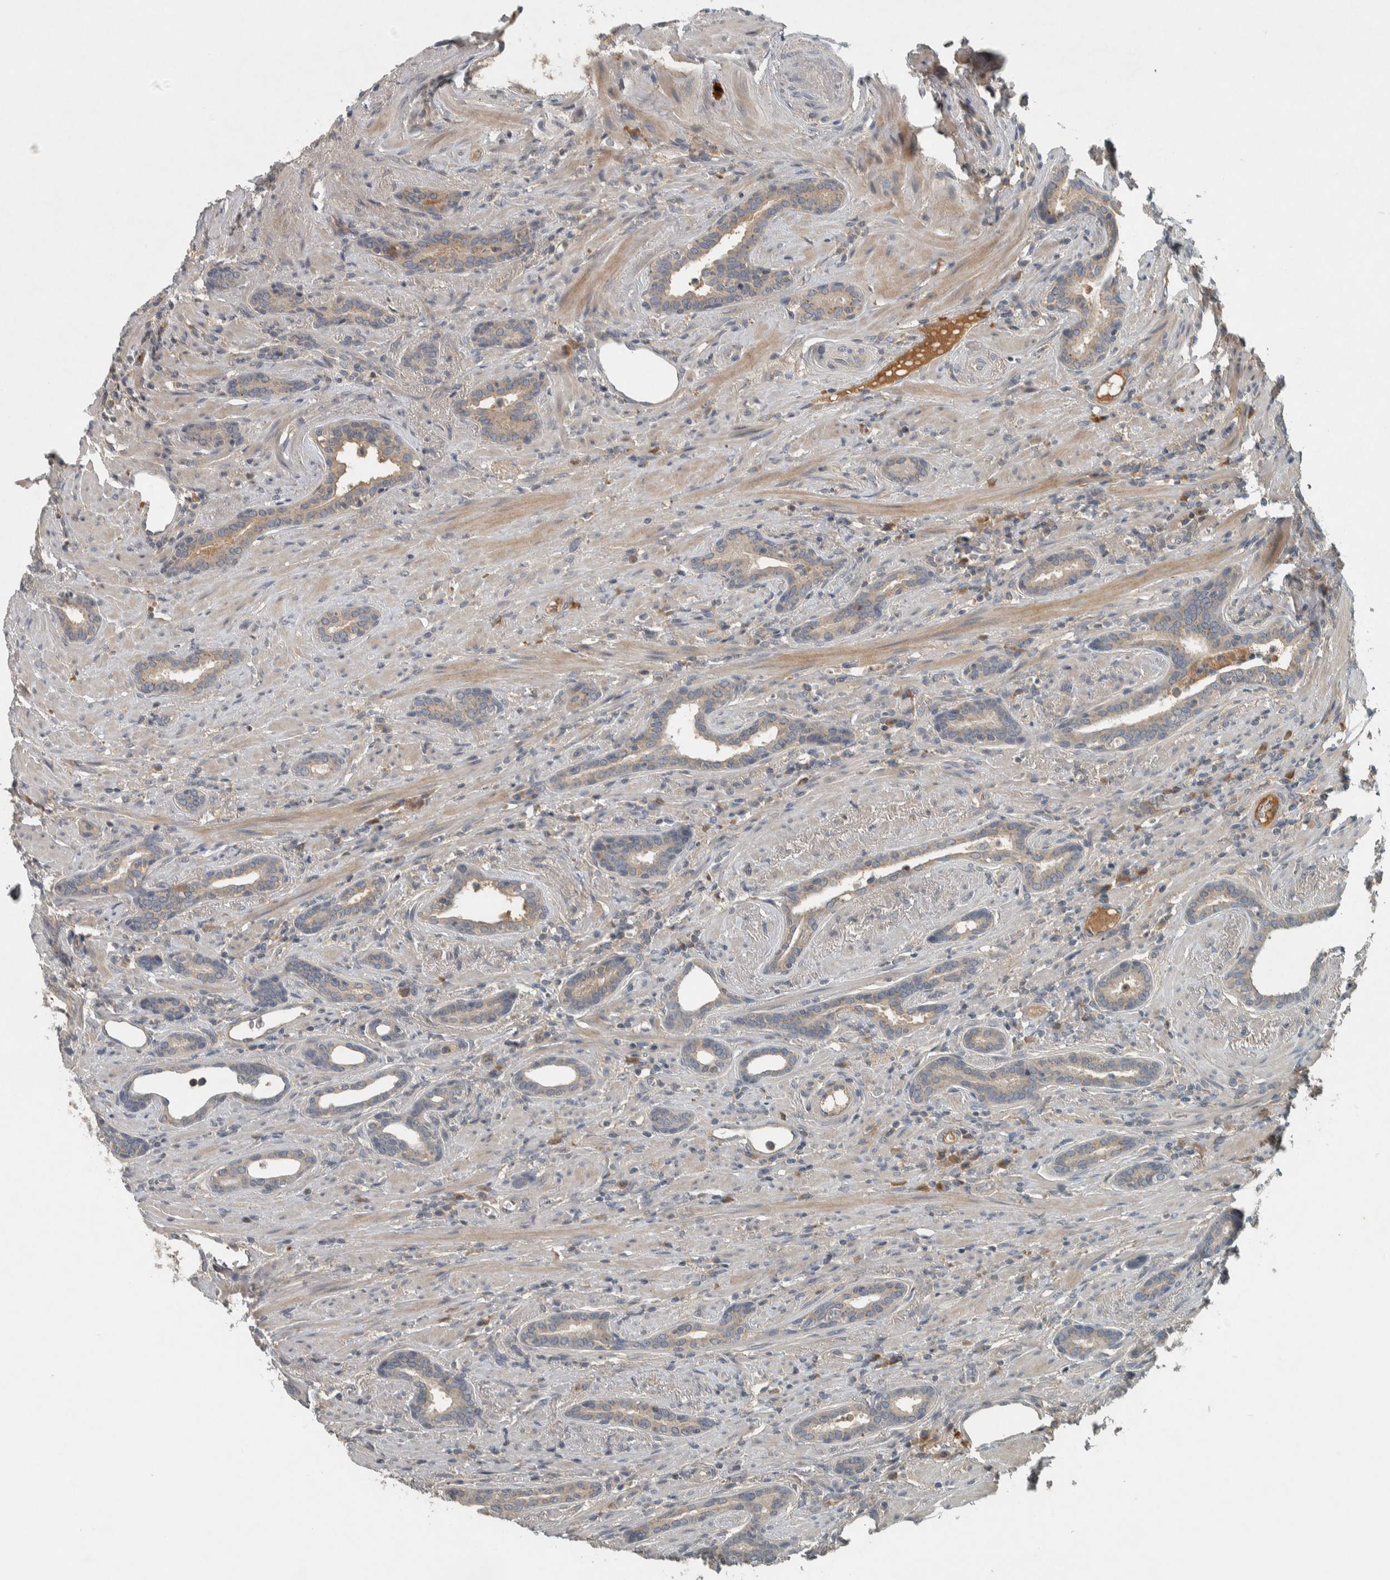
{"staining": {"intensity": "weak", "quantity": ">75%", "location": "cytoplasmic/membranous"}, "tissue": "prostate cancer", "cell_type": "Tumor cells", "image_type": "cancer", "snomed": [{"axis": "morphology", "description": "Adenocarcinoma, High grade"}, {"axis": "topography", "description": "Prostate"}], "caption": "Protein staining shows weak cytoplasmic/membranous staining in approximately >75% of tumor cells in prostate cancer (adenocarcinoma (high-grade)).", "gene": "CLCN2", "patient": {"sex": "male", "age": 71}}